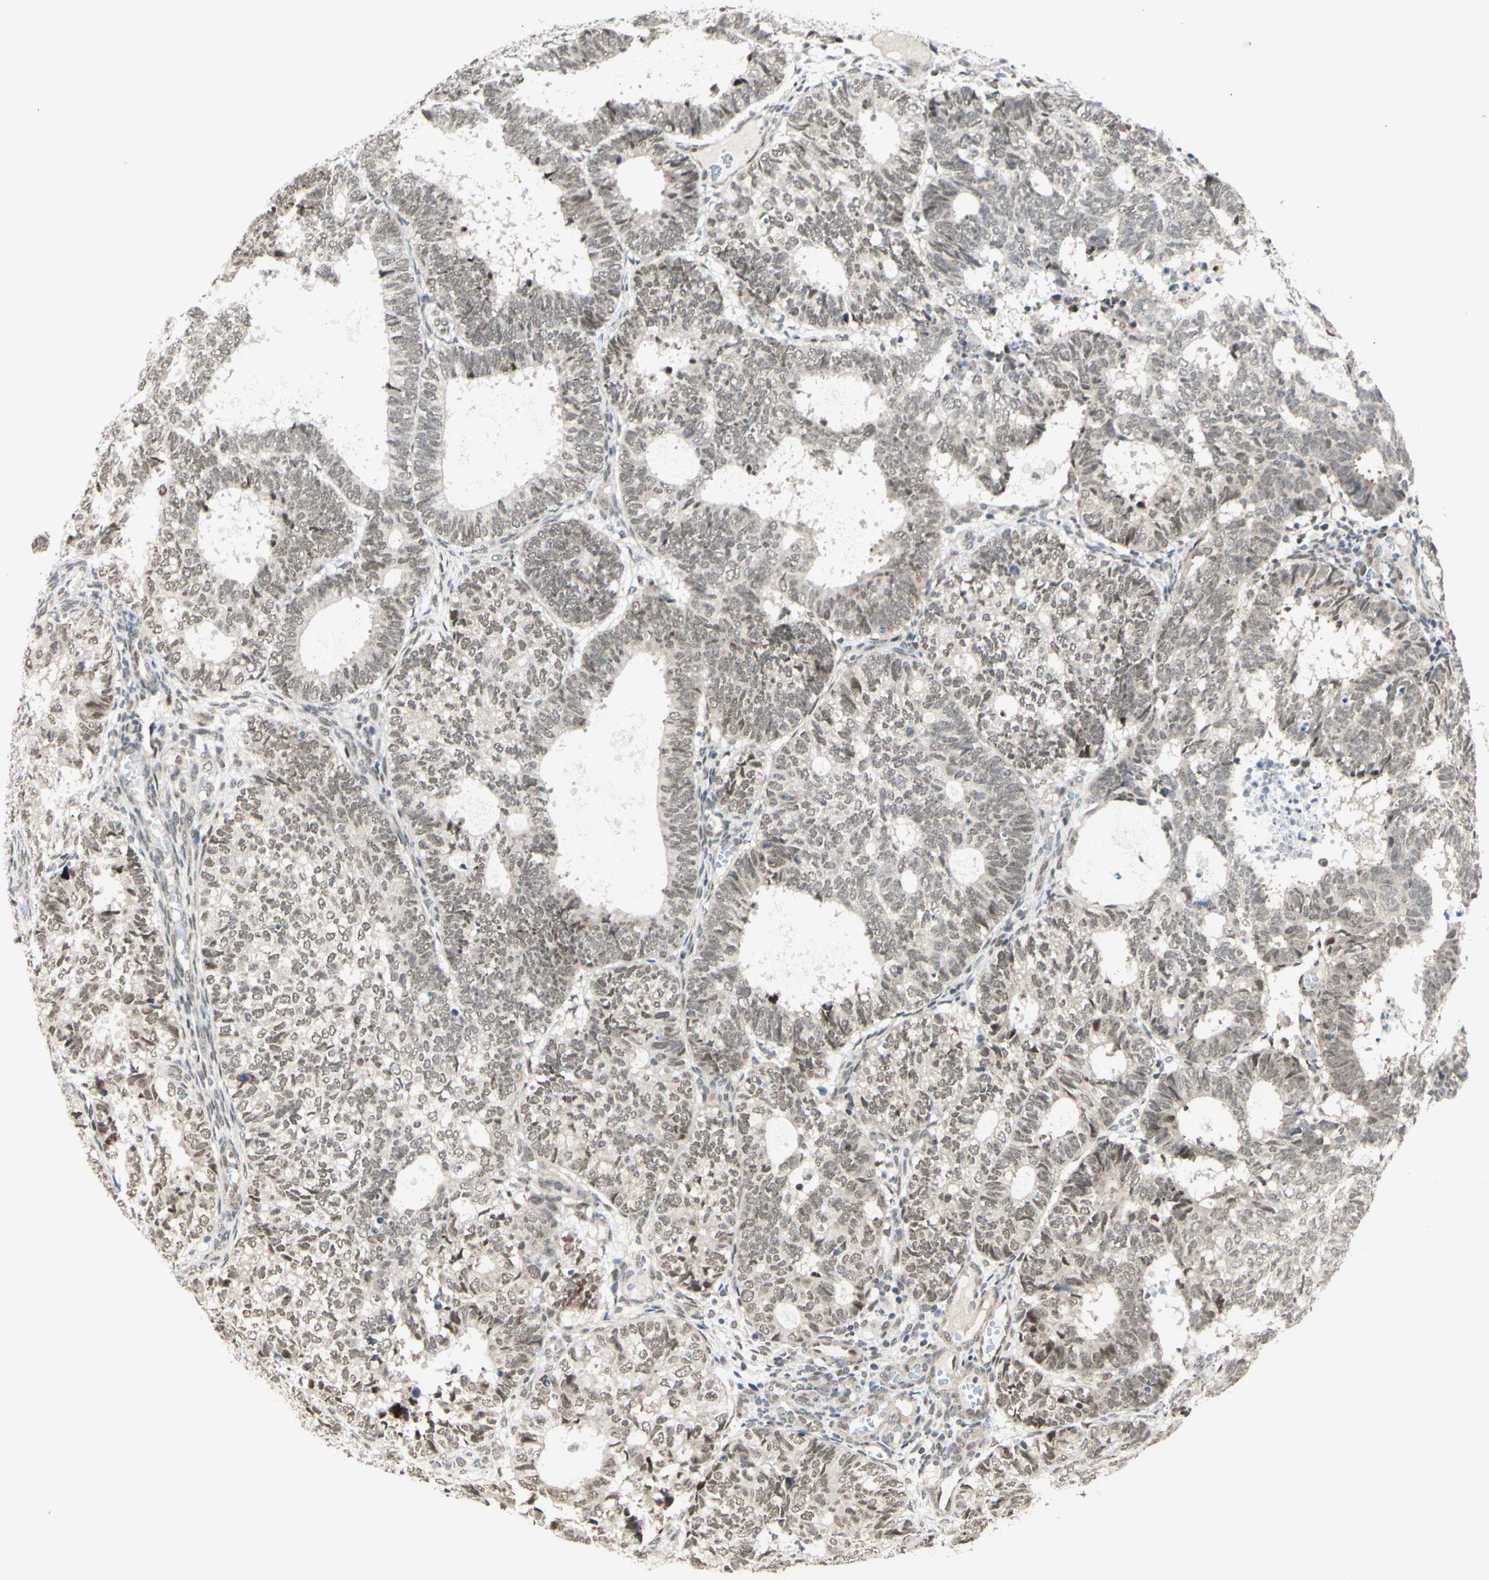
{"staining": {"intensity": "weak", "quantity": ">75%", "location": "cytoplasmic/membranous,nuclear"}, "tissue": "endometrial cancer", "cell_type": "Tumor cells", "image_type": "cancer", "snomed": [{"axis": "morphology", "description": "Adenocarcinoma, NOS"}, {"axis": "topography", "description": "Uterus"}], "caption": "Immunohistochemical staining of human endometrial cancer (adenocarcinoma) exhibits low levels of weak cytoplasmic/membranous and nuclear protein positivity in about >75% of tumor cells.", "gene": "BRMS1", "patient": {"sex": "female", "age": 60}}